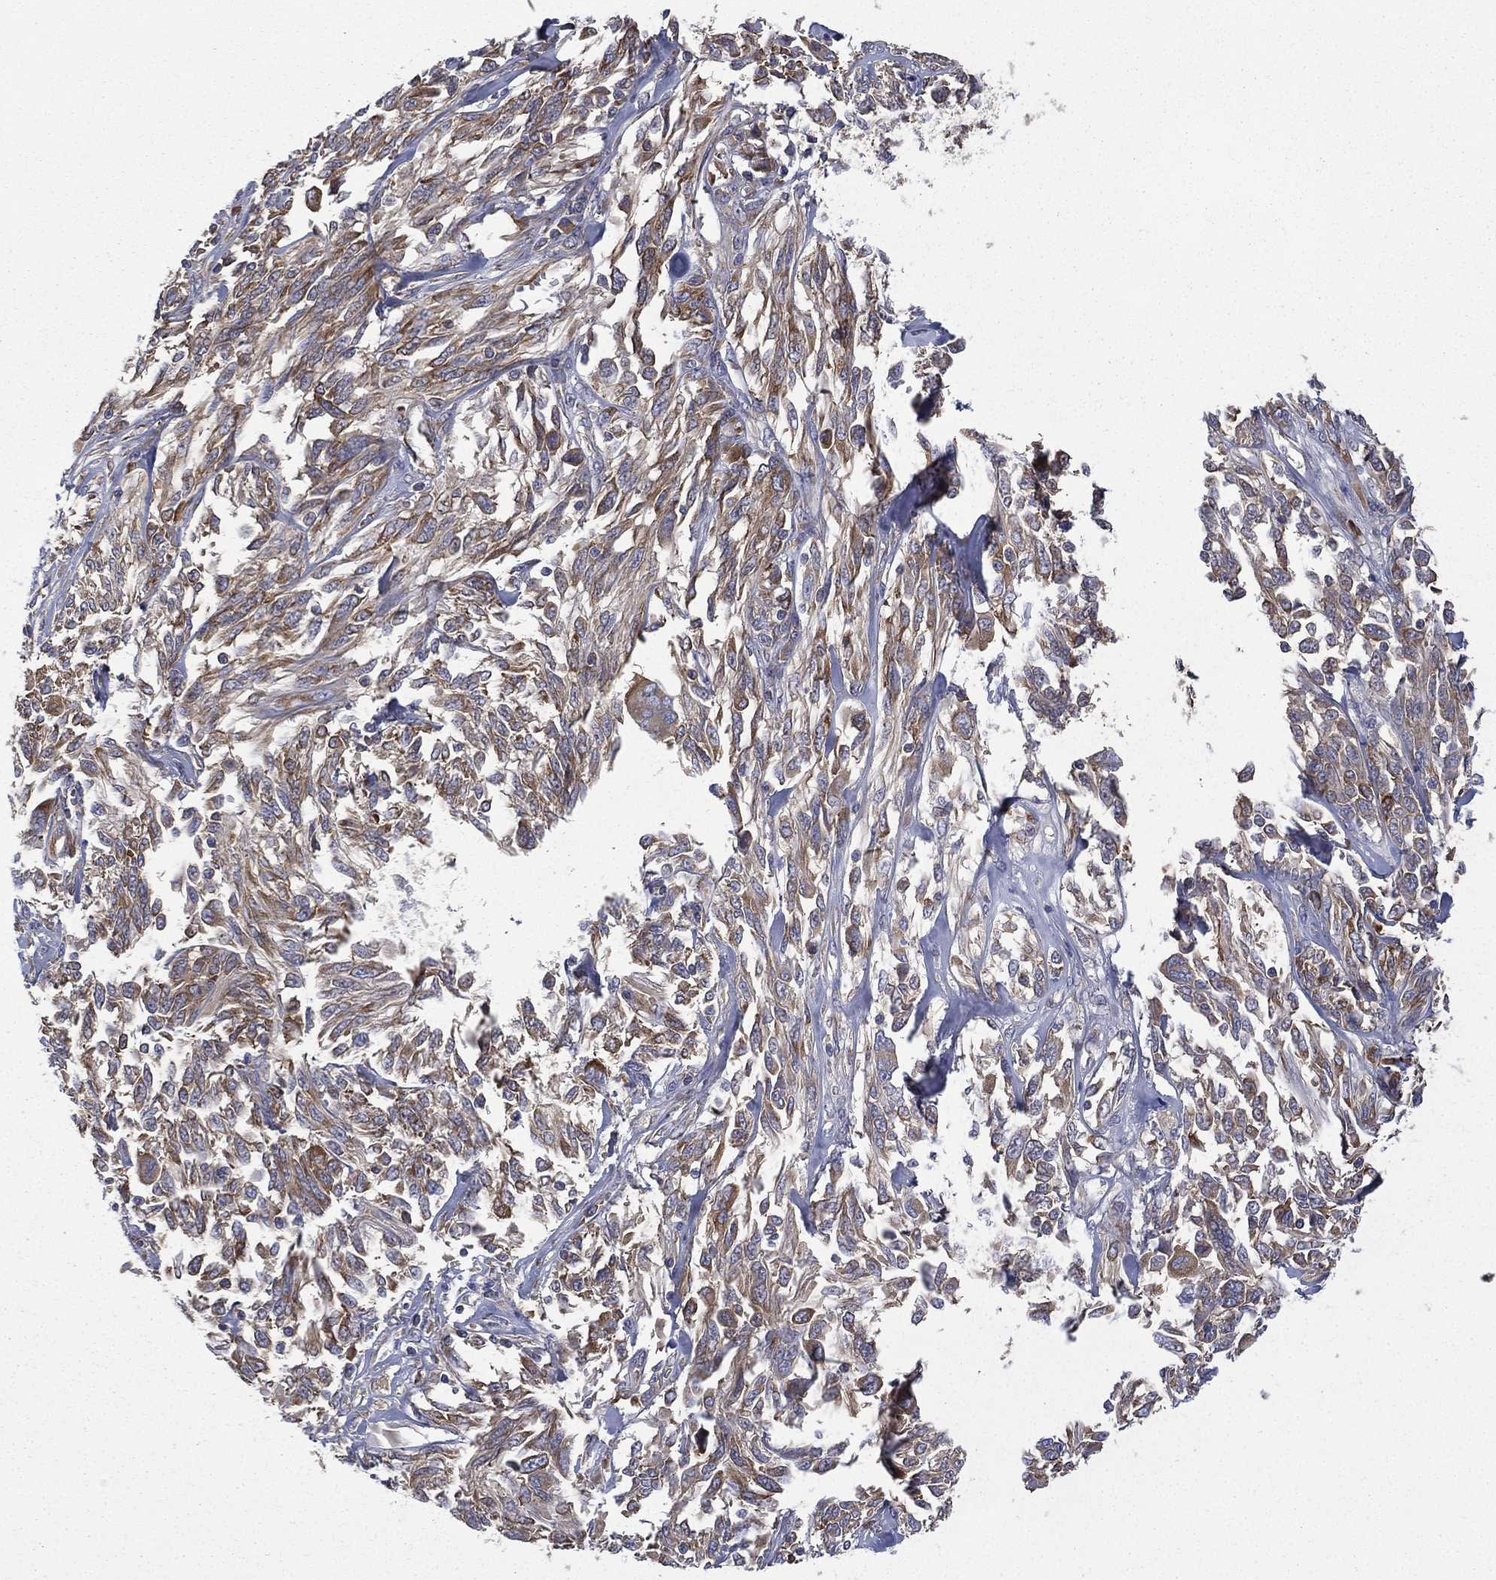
{"staining": {"intensity": "moderate", "quantity": "25%-75%", "location": "cytoplasmic/membranous"}, "tissue": "melanoma", "cell_type": "Tumor cells", "image_type": "cancer", "snomed": [{"axis": "morphology", "description": "Malignant melanoma, NOS"}, {"axis": "topography", "description": "Skin"}], "caption": "Tumor cells reveal medium levels of moderate cytoplasmic/membranous staining in approximately 25%-75% of cells in human malignant melanoma.", "gene": "FARSA", "patient": {"sex": "female", "age": 91}}